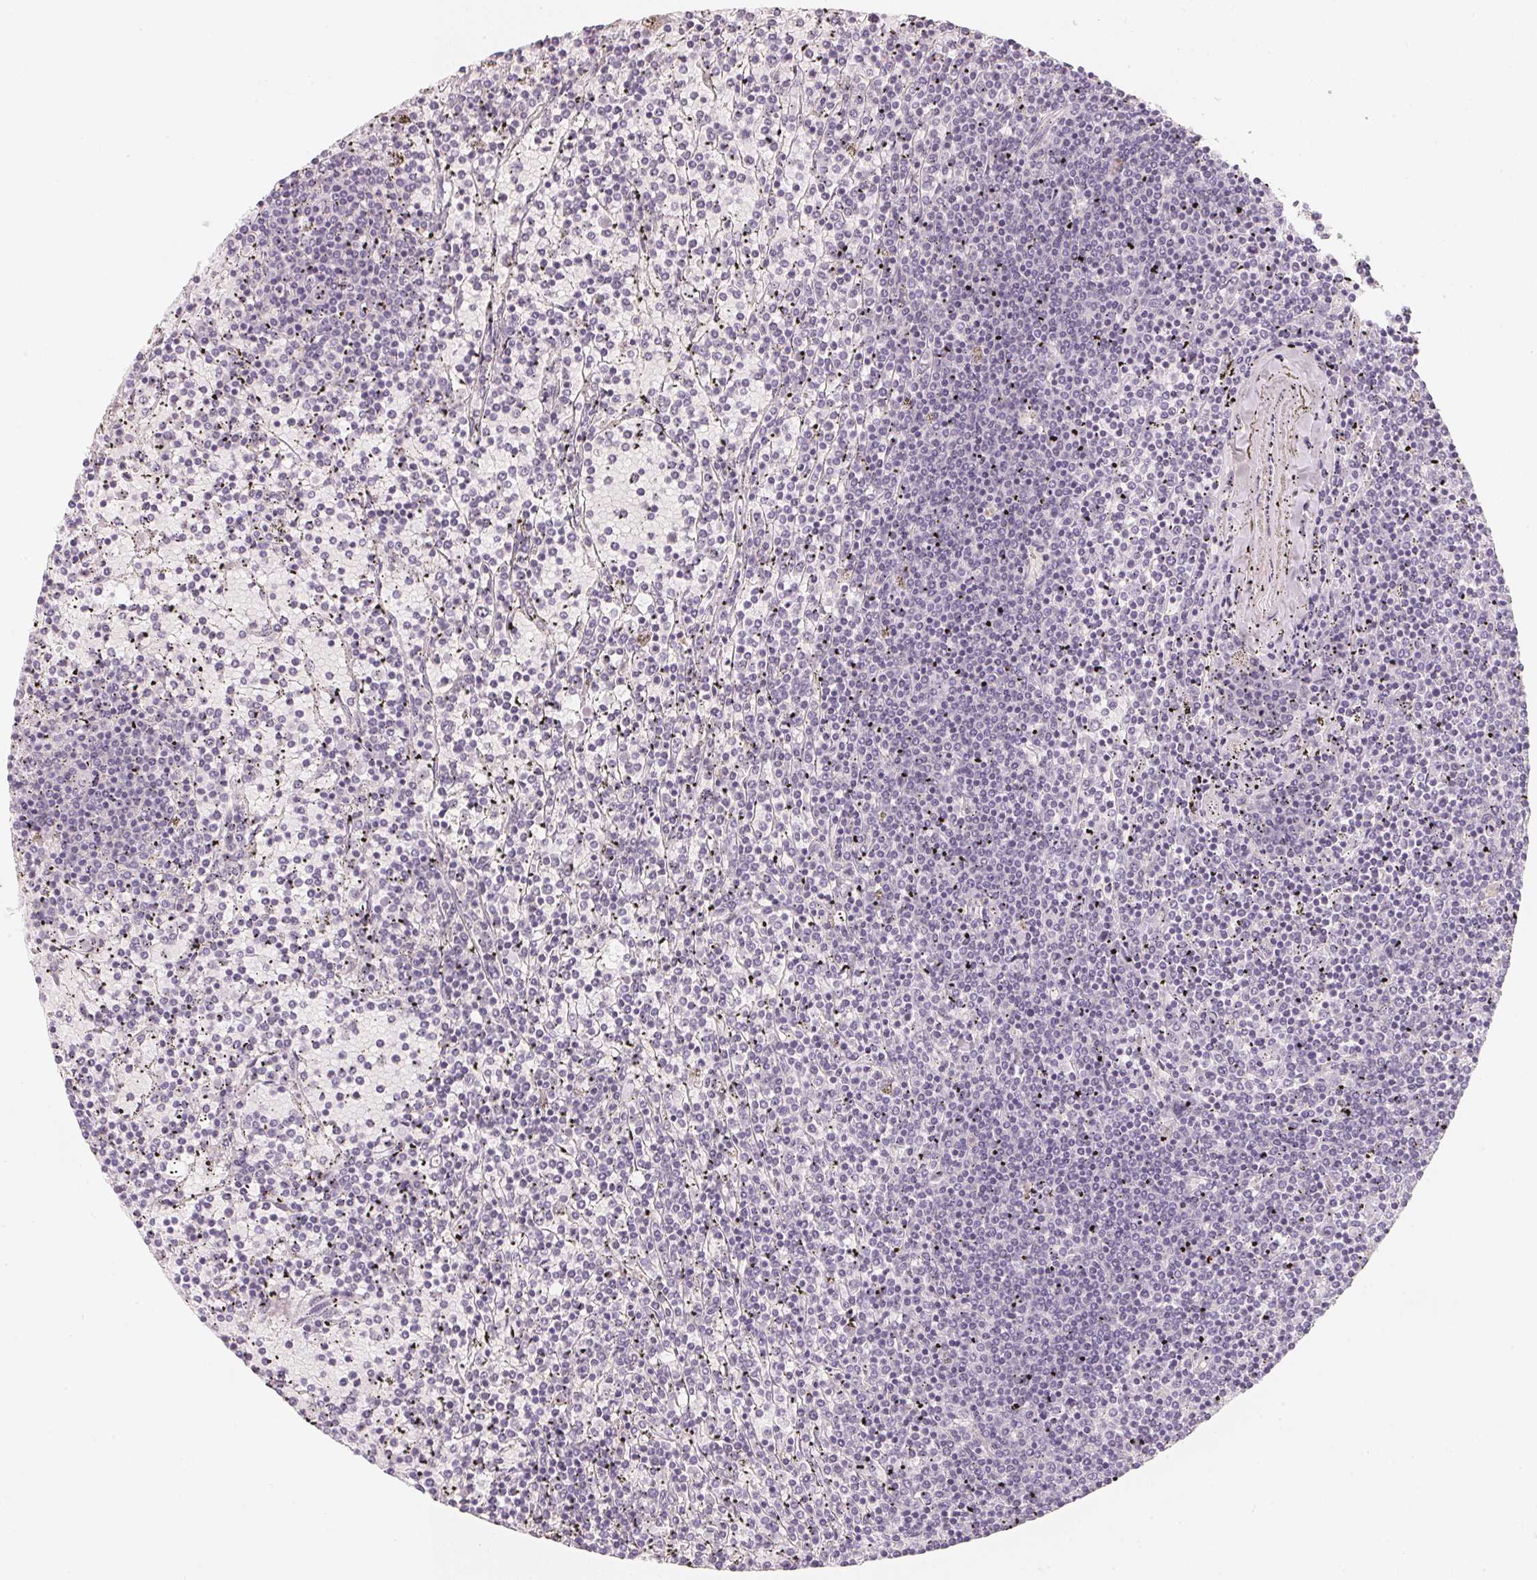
{"staining": {"intensity": "negative", "quantity": "none", "location": "none"}, "tissue": "lymphoma", "cell_type": "Tumor cells", "image_type": "cancer", "snomed": [{"axis": "morphology", "description": "Malignant lymphoma, non-Hodgkin's type, Low grade"}, {"axis": "topography", "description": "Spleen"}], "caption": "An immunohistochemistry micrograph of lymphoma is shown. There is no staining in tumor cells of lymphoma.", "gene": "CFAP276", "patient": {"sex": "female", "age": 77}}